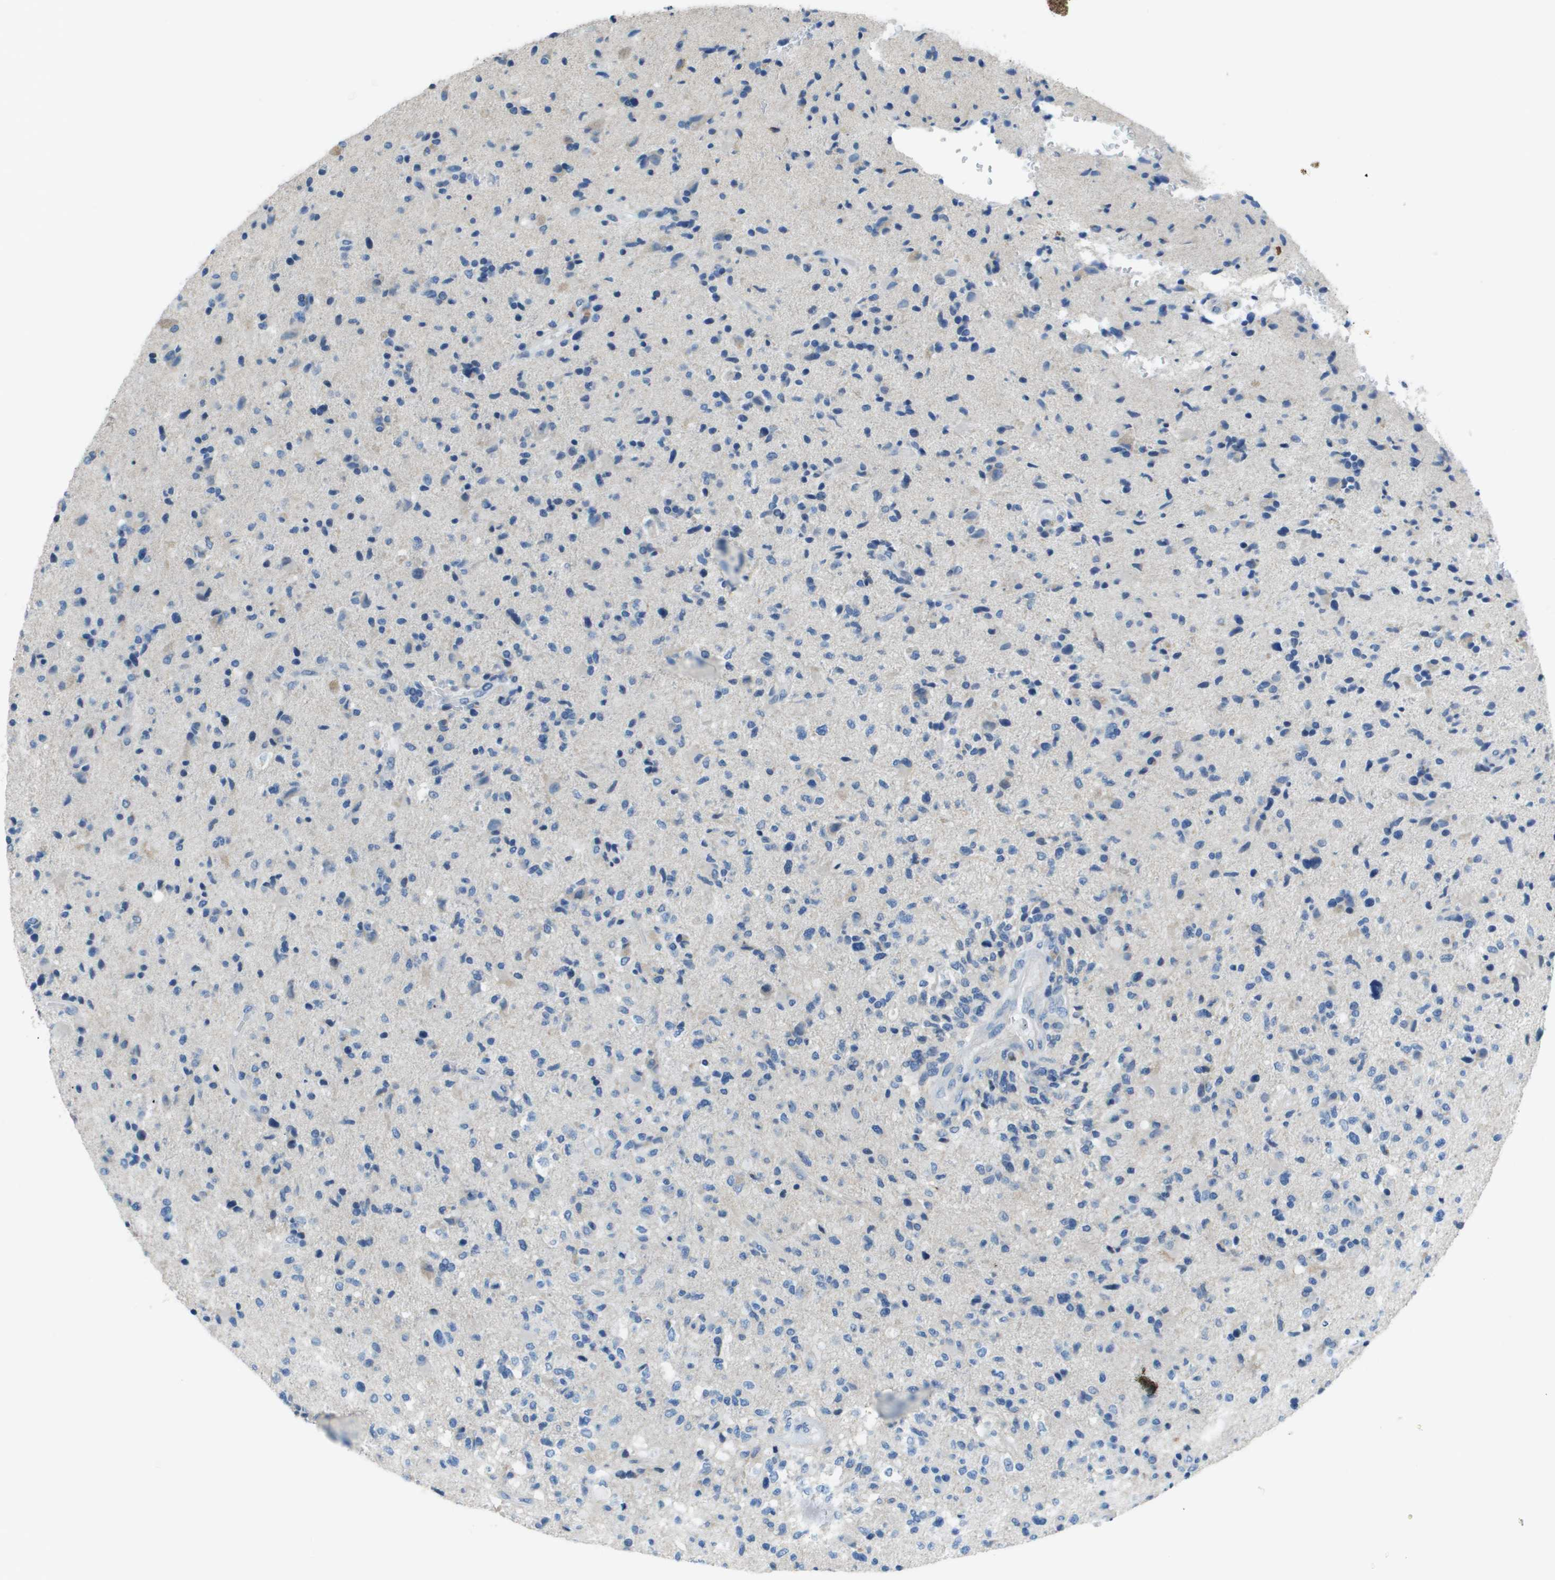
{"staining": {"intensity": "negative", "quantity": "none", "location": "none"}, "tissue": "glioma", "cell_type": "Tumor cells", "image_type": "cancer", "snomed": [{"axis": "morphology", "description": "Glioma, malignant, High grade"}, {"axis": "topography", "description": "Brain"}], "caption": "Immunohistochemistry of glioma exhibits no positivity in tumor cells. (DAB (3,3'-diaminobenzidine) immunohistochemistry (IHC) with hematoxylin counter stain).", "gene": "SDC1", "patient": {"sex": "male", "age": 72}}